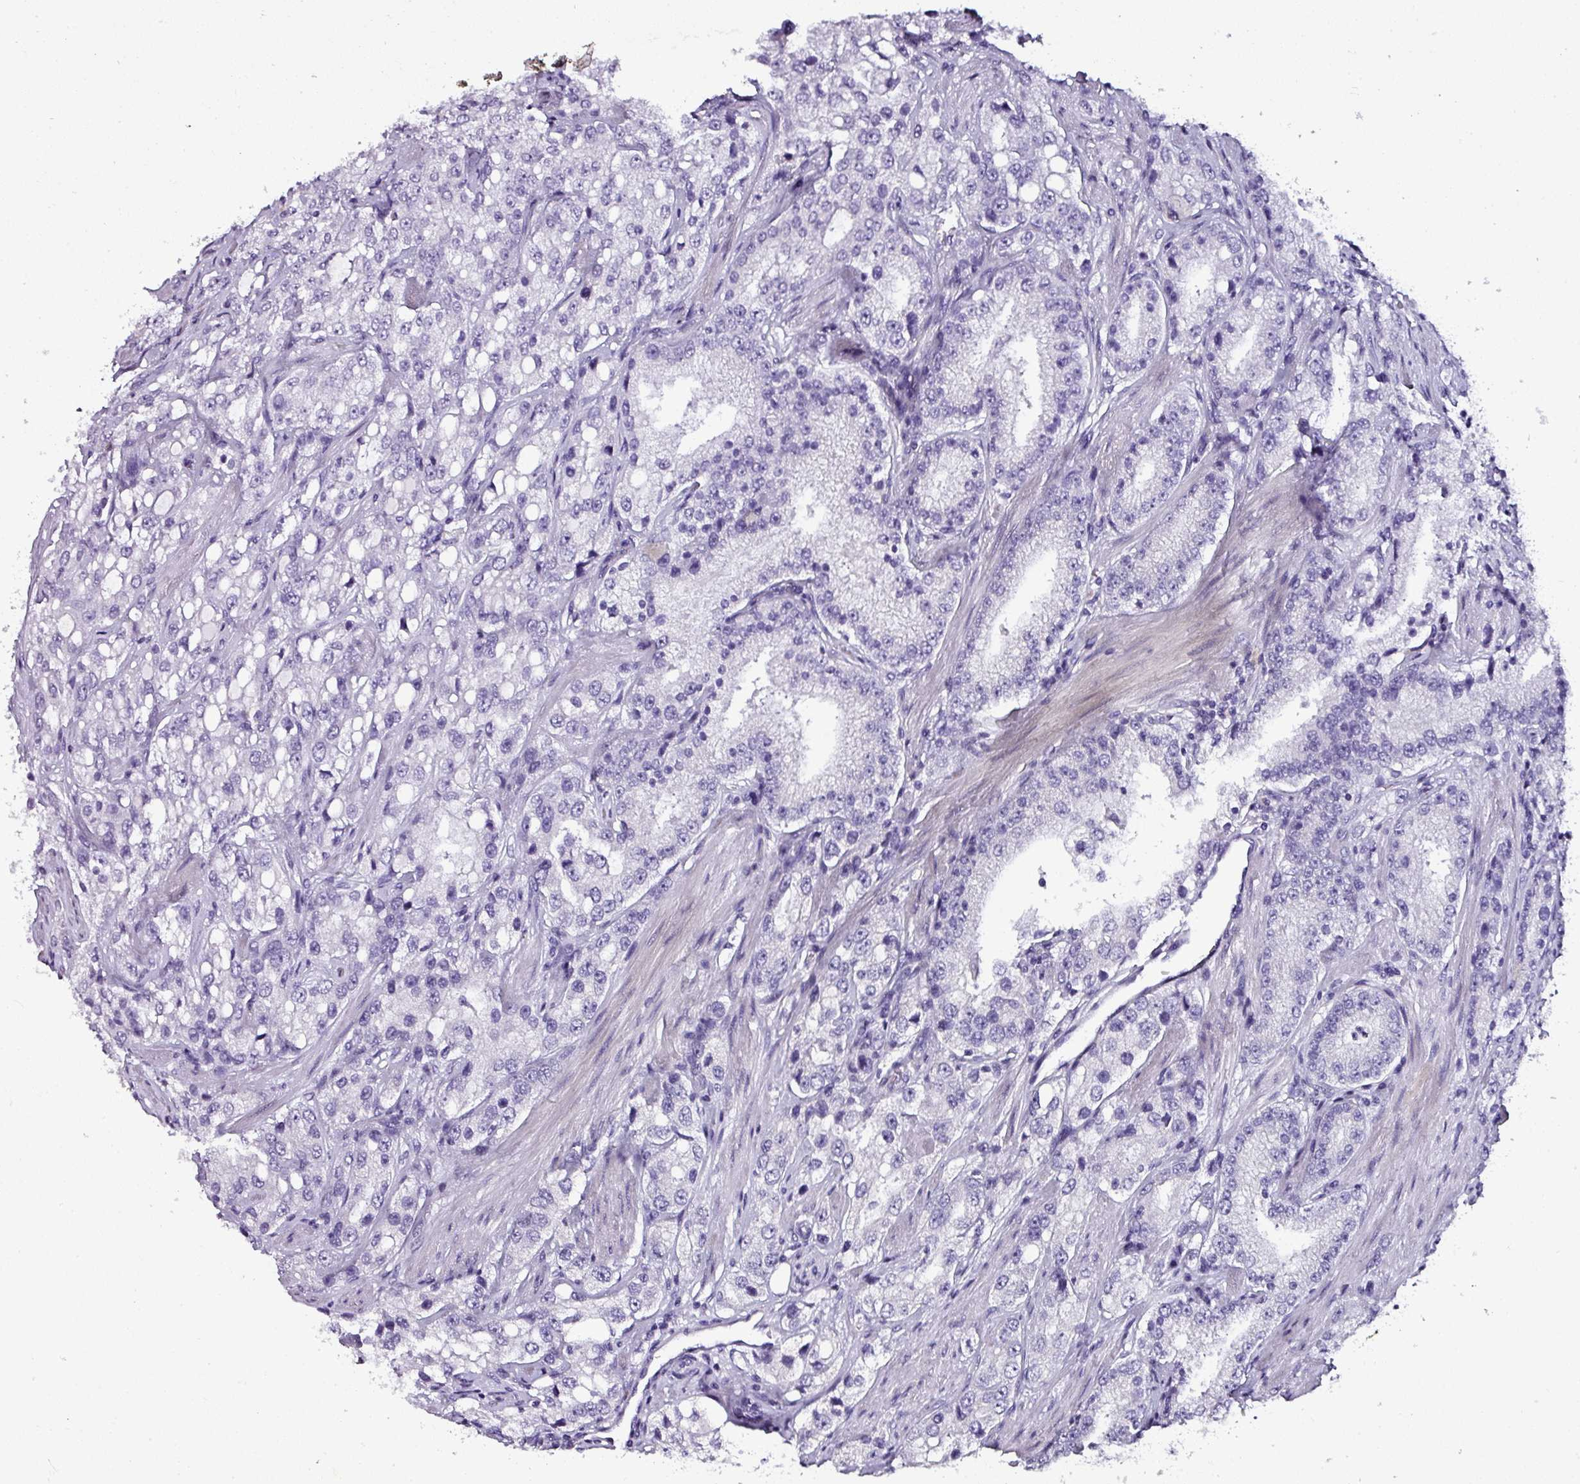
{"staining": {"intensity": "negative", "quantity": "none", "location": "none"}, "tissue": "prostate cancer", "cell_type": "Tumor cells", "image_type": "cancer", "snomed": [{"axis": "morphology", "description": "Adenocarcinoma, High grade"}, {"axis": "topography", "description": "Prostate"}], "caption": "This is a histopathology image of immunohistochemistry (IHC) staining of prostate cancer, which shows no expression in tumor cells.", "gene": "NAPSA", "patient": {"sex": "male", "age": 66}}